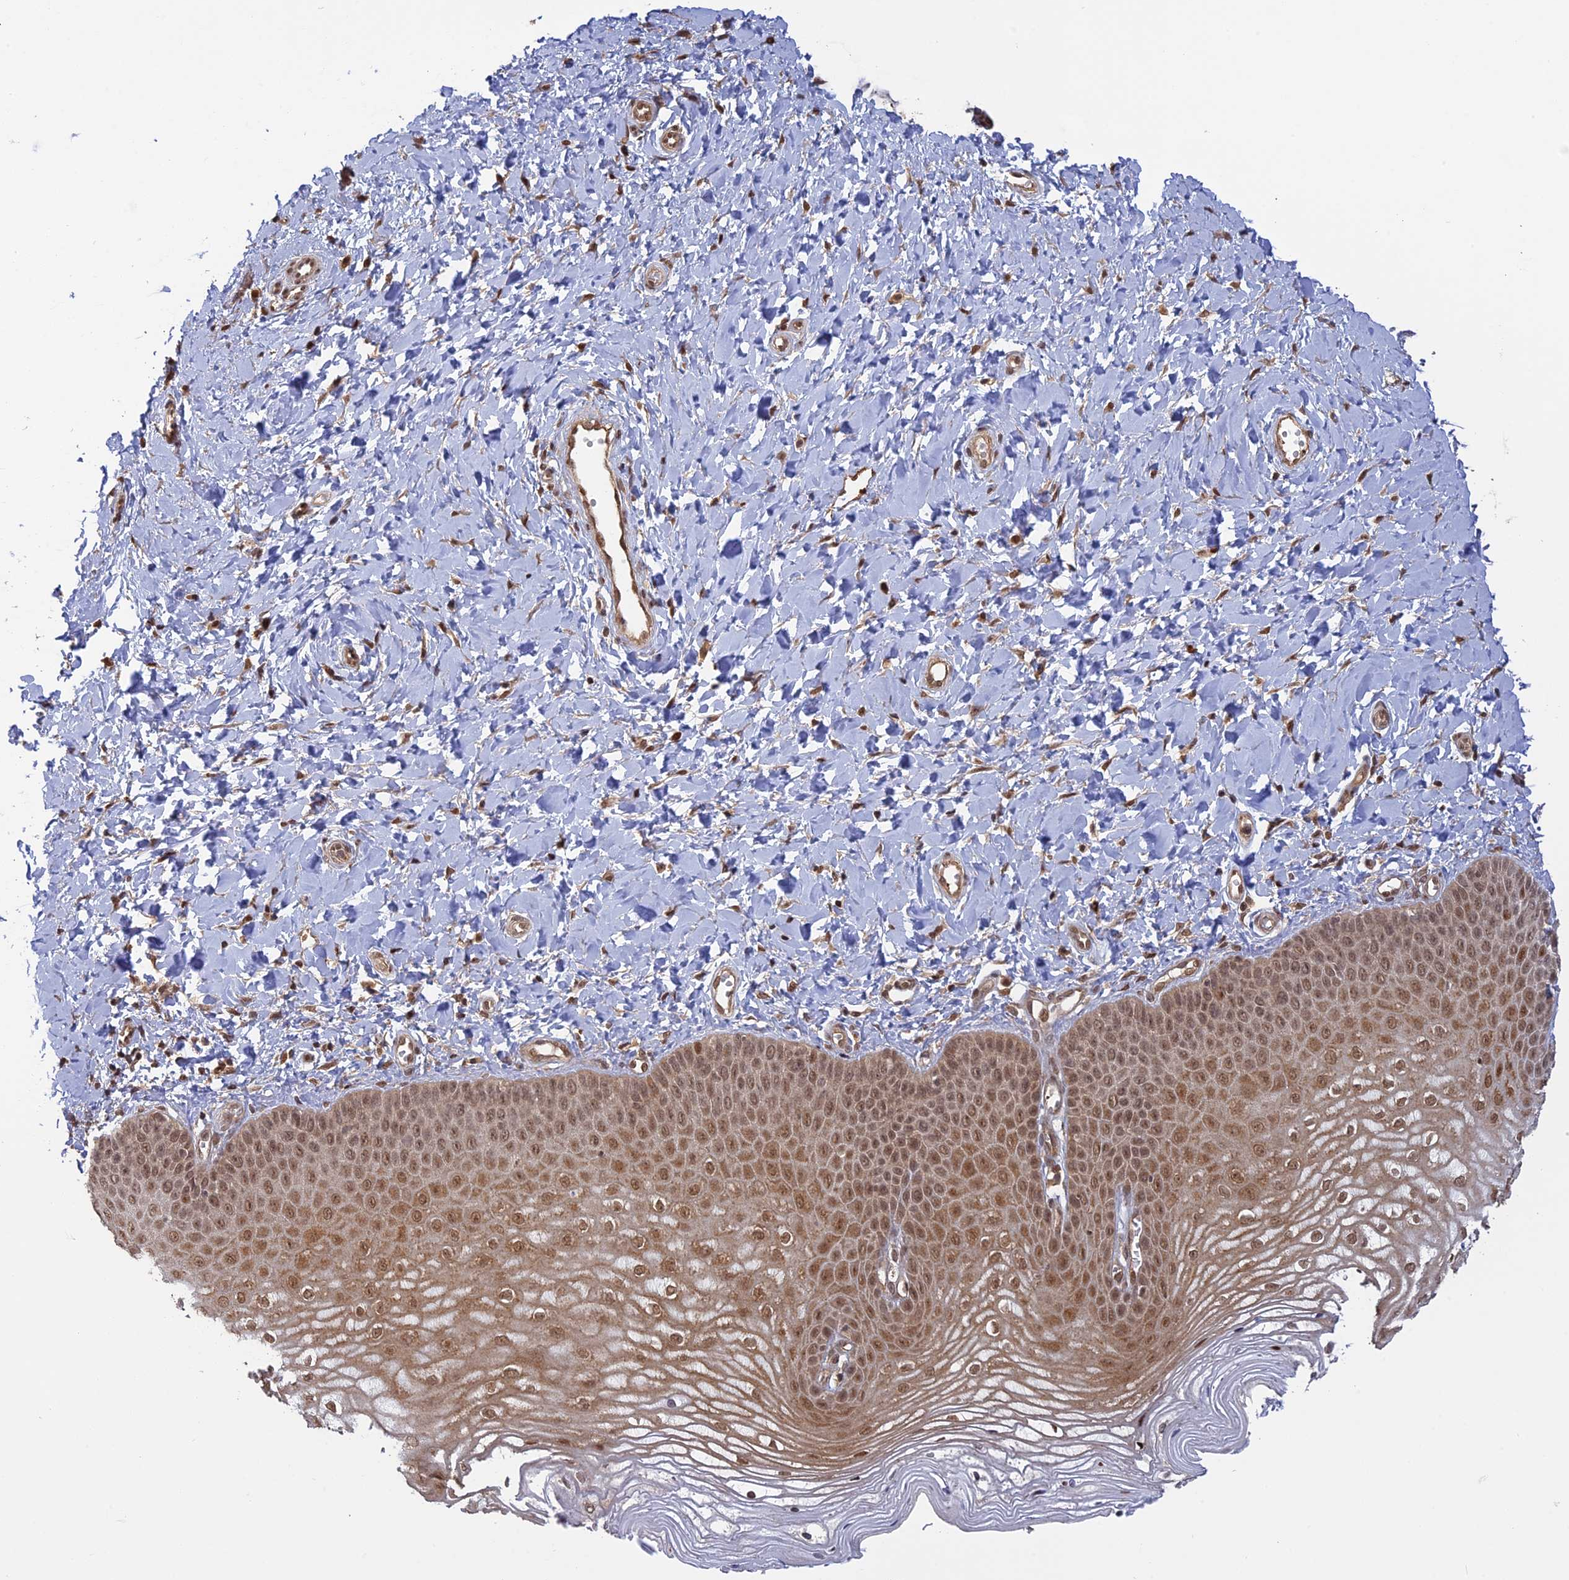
{"staining": {"intensity": "moderate", "quantity": ">75%", "location": "cytoplasmic/membranous,nuclear"}, "tissue": "vagina", "cell_type": "Squamous epithelial cells", "image_type": "normal", "snomed": [{"axis": "morphology", "description": "Normal tissue, NOS"}, {"axis": "topography", "description": "Vagina"}, {"axis": "topography", "description": "Cervix"}], "caption": "The histopathology image exhibits staining of benign vagina, revealing moderate cytoplasmic/membranous,nuclear protein positivity (brown color) within squamous epithelial cells. (DAB (3,3'-diaminobenzidine) IHC with brightfield microscopy, high magnification).", "gene": "PKIG", "patient": {"sex": "female", "age": 40}}